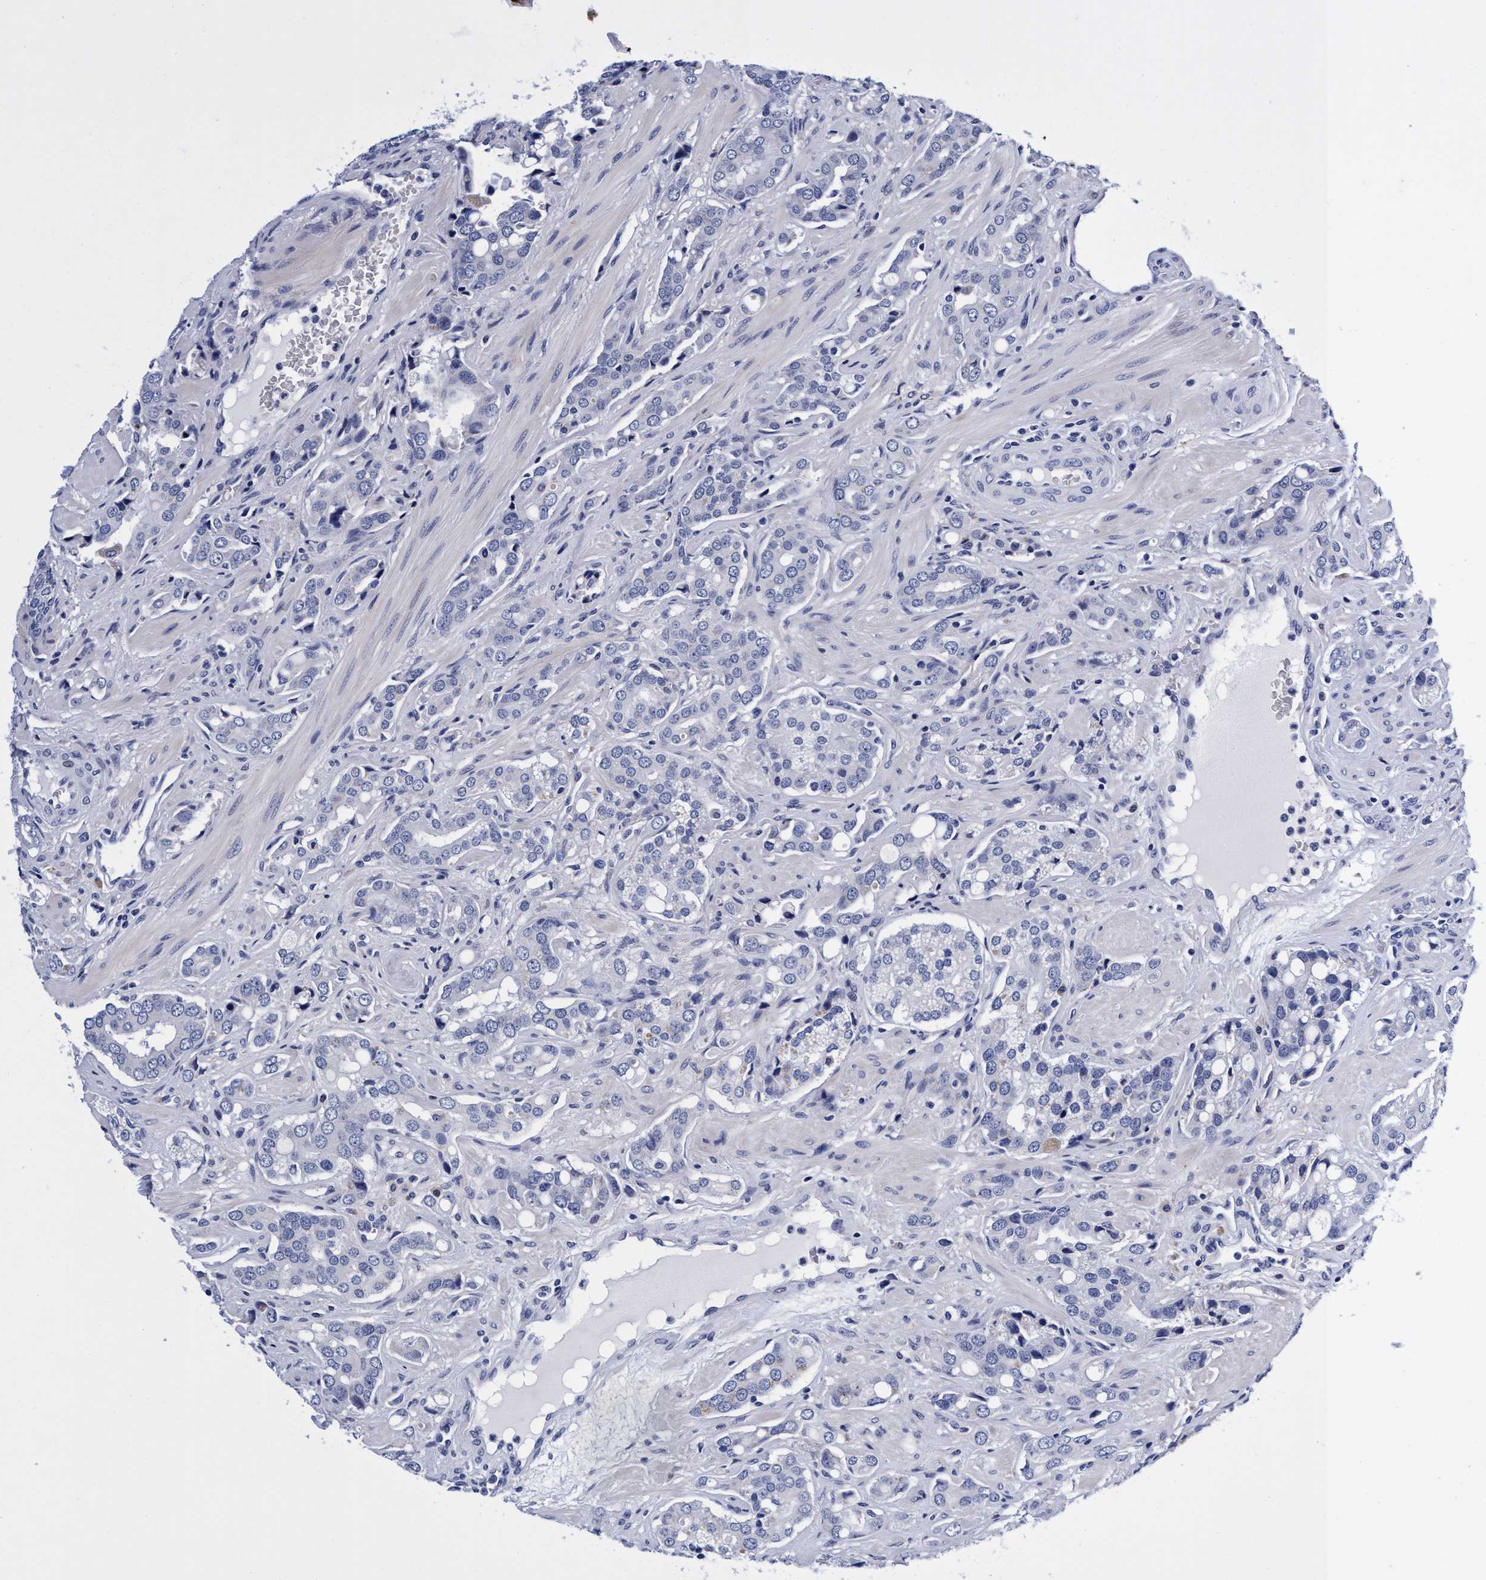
{"staining": {"intensity": "negative", "quantity": "none", "location": "none"}, "tissue": "prostate cancer", "cell_type": "Tumor cells", "image_type": "cancer", "snomed": [{"axis": "morphology", "description": "Adenocarcinoma, High grade"}, {"axis": "topography", "description": "Prostate"}], "caption": "An image of prostate cancer stained for a protein shows no brown staining in tumor cells.", "gene": "PLPPR1", "patient": {"sex": "male", "age": 52}}